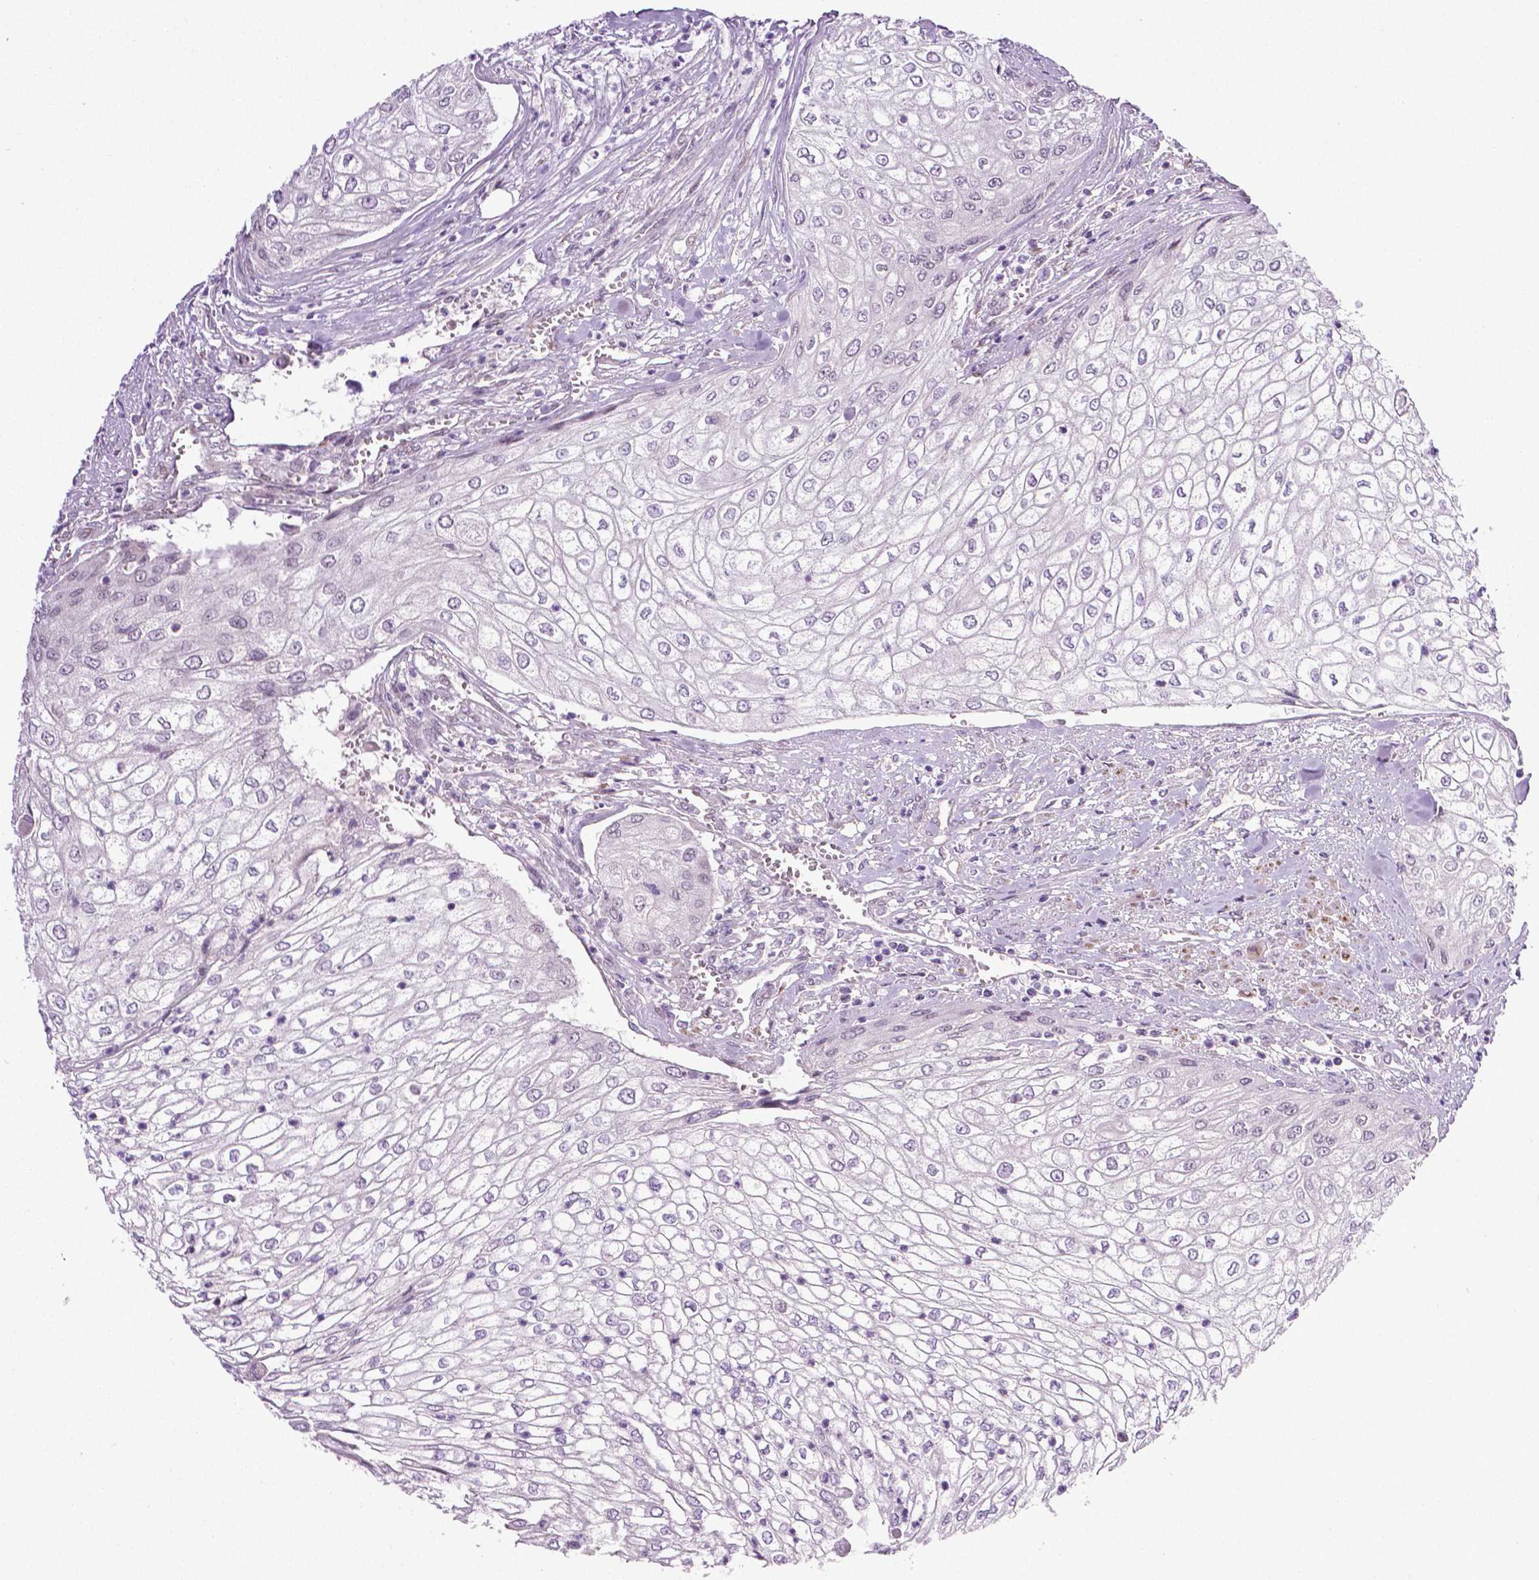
{"staining": {"intensity": "negative", "quantity": "none", "location": "none"}, "tissue": "urothelial cancer", "cell_type": "Tumor cells", "image_type": "cancer", "snomed": [{"axis": "morphology", "description": "Urothelial carcinoma, High grade"}, {"axis": "topography", "description": "Urinary bladder"}], "caption": "This photomicrograph is of high-grade urothelial carcinoma stained with immunohistochemistry (IHC) to label a protein in brown with the nuclei are counter-stained blue. There is no positivity in tumor cells. Nuclei are stained in blue.", "gene": "PTGER3", "patient": {"sex": "male", "age": 62}}